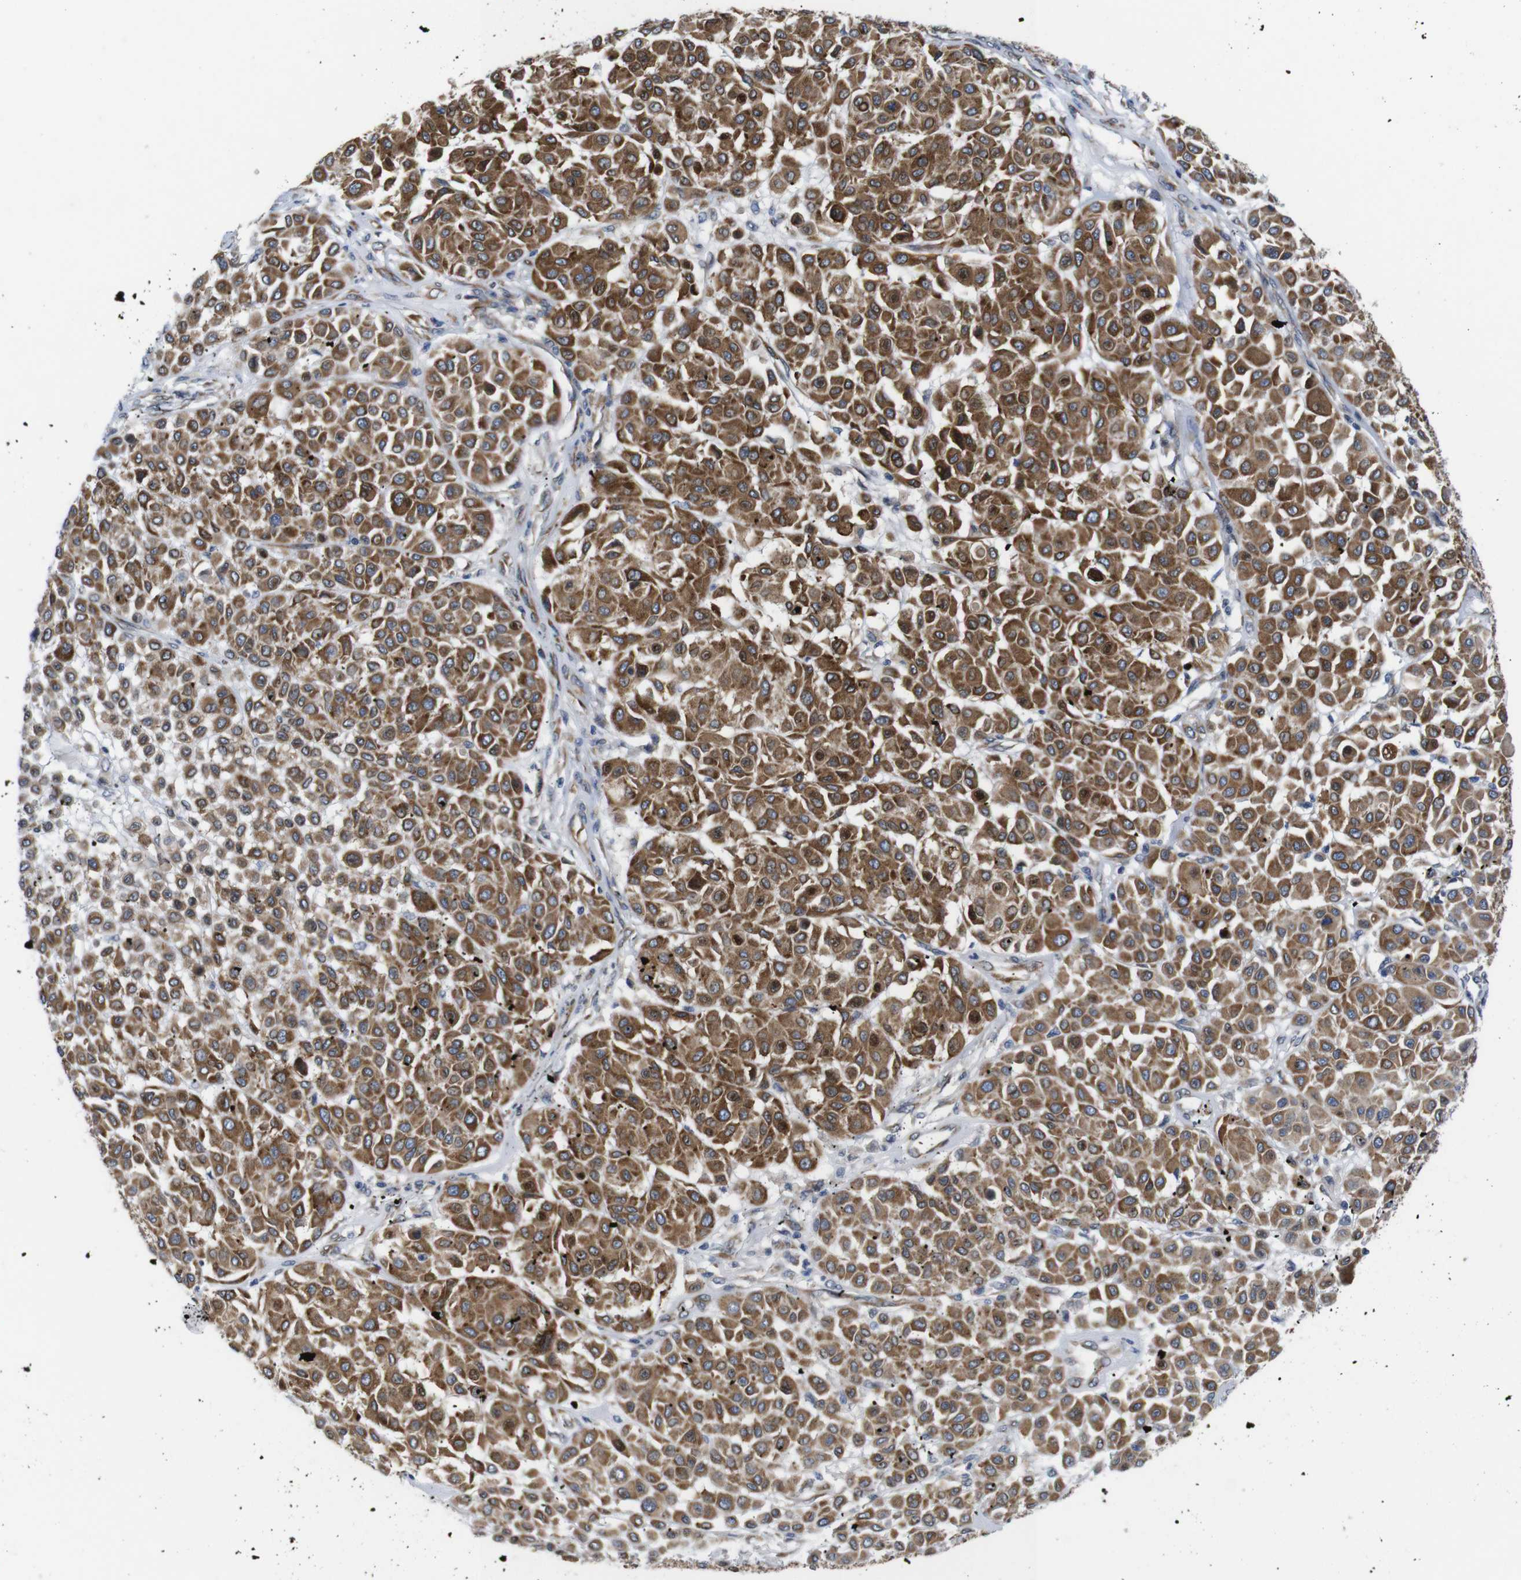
{"staining": {"intensity": "moderate", "quantity": ">75%", "location": "cytoplasmic/membranous"}, "tissue": "melanoma", "cell_type": "Tumor cells", "image_type": "cancer", "snomed": [{"axis": "morphology", "description": "Malignant melanoma, Metastatic site"}, {"axis": "topography", "description": "Soft tissue"}], "caption": "Moderate cytoplasmic/membranous expression for a protein is seen in approximately >75% of tumor cells of malignant melanoma (metastatic site) using IHC.", "gene": "HACD3", "patient": {"sex": "male", "age": 41}}